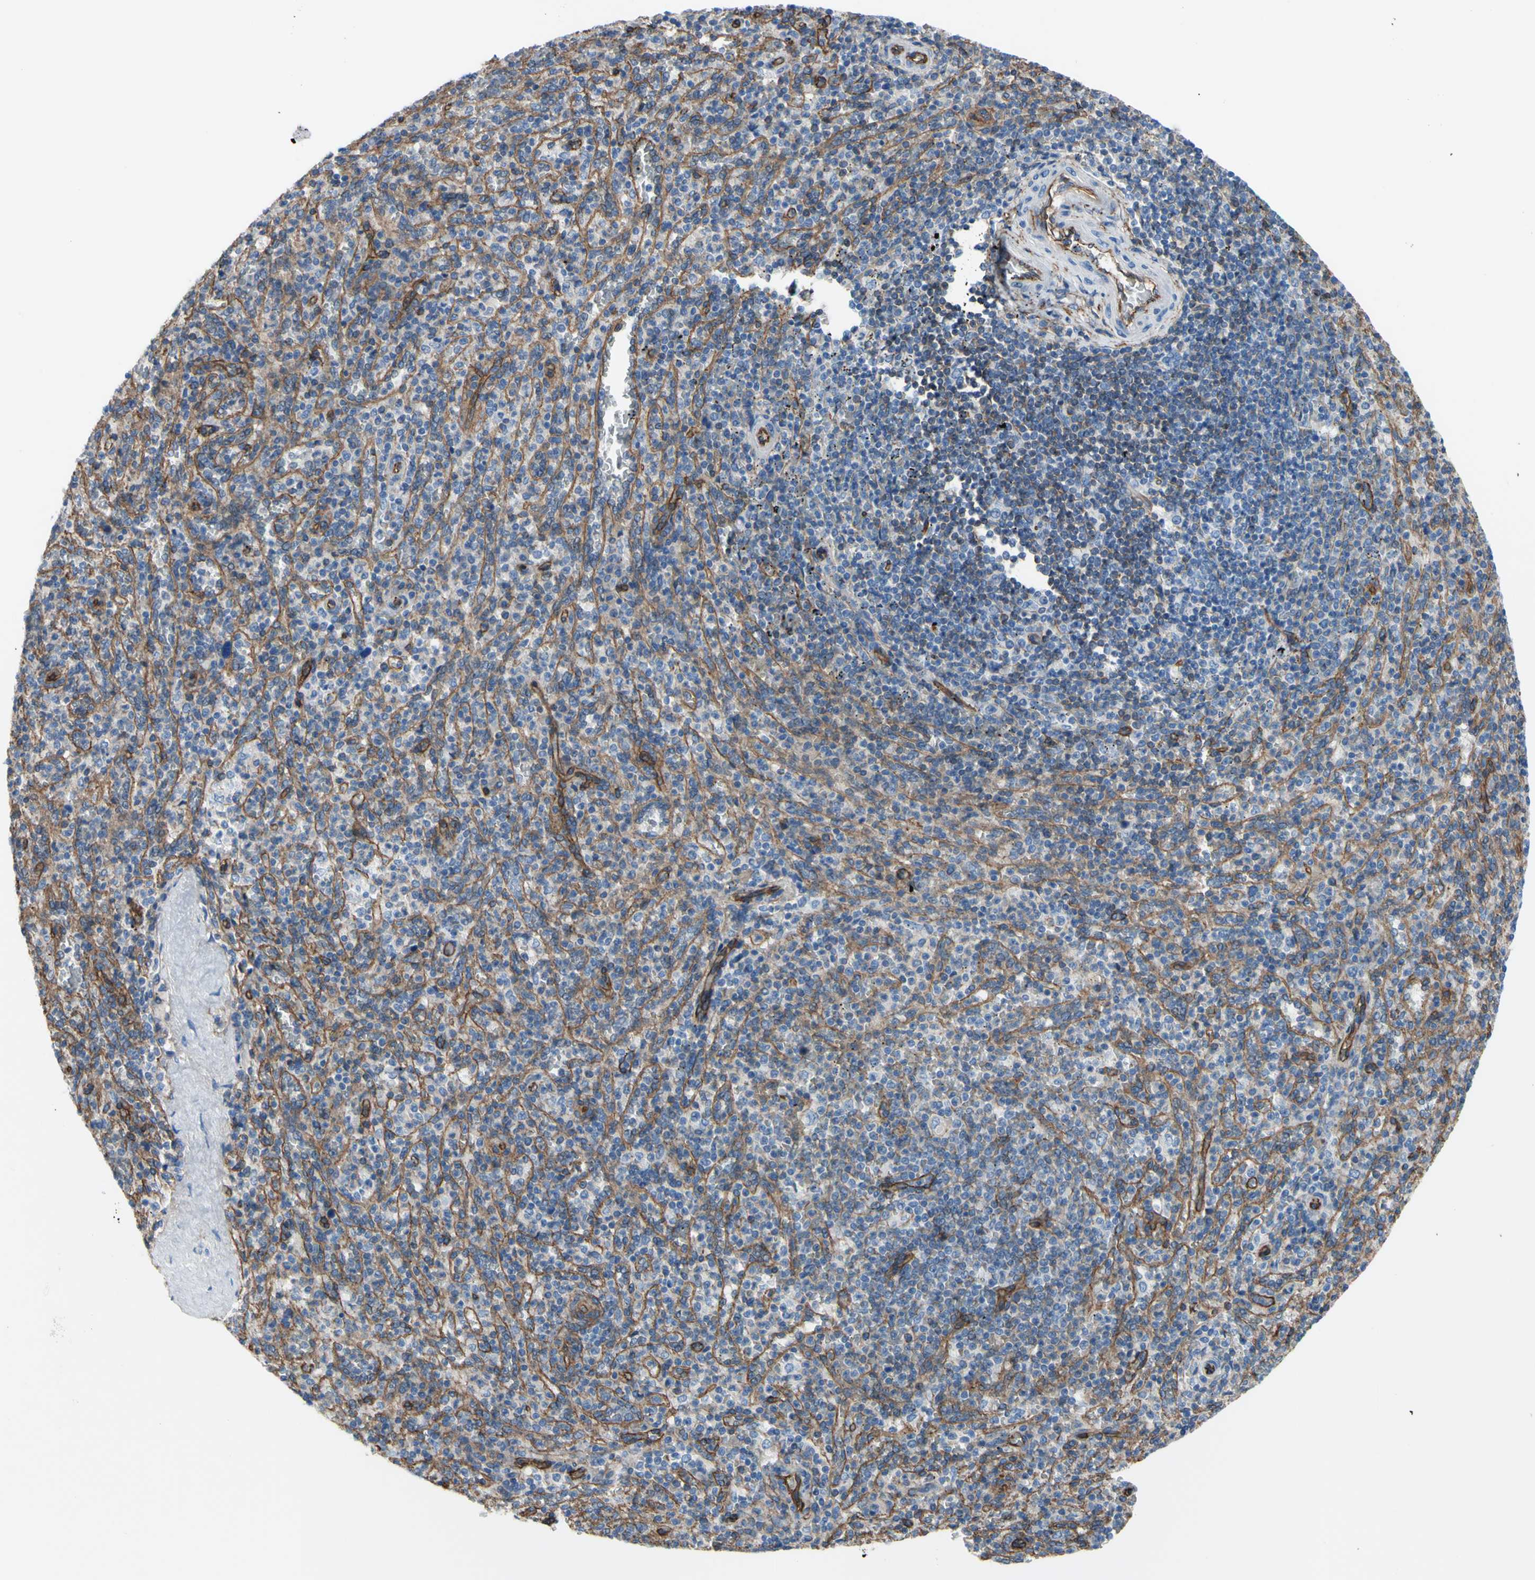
{"staining": {"intensity": "moderate", "quantity": ">75%", "location": "cytoplasmic/membranous"}, "tissue": "spleen", "cell_type": "Cells in red pulp", "image_type": "normal", "snomed": [{"axis": "morphology", "description": "Normal tissue, NOS"}, {"axis": "topography", "description": "Spleen"}], "caption": "Immunohistochemistry (IHC) image of normal spleen: human spleen stained using IHC exhibits medium levels of moderate protein expression localized specifically in the cytoplasmic/membranous of cells in red pulp, appearing as a cytoplasmic/membranous brown color.", "gene": "TPBG", "patient": {"sex": "male", "age": 36}}